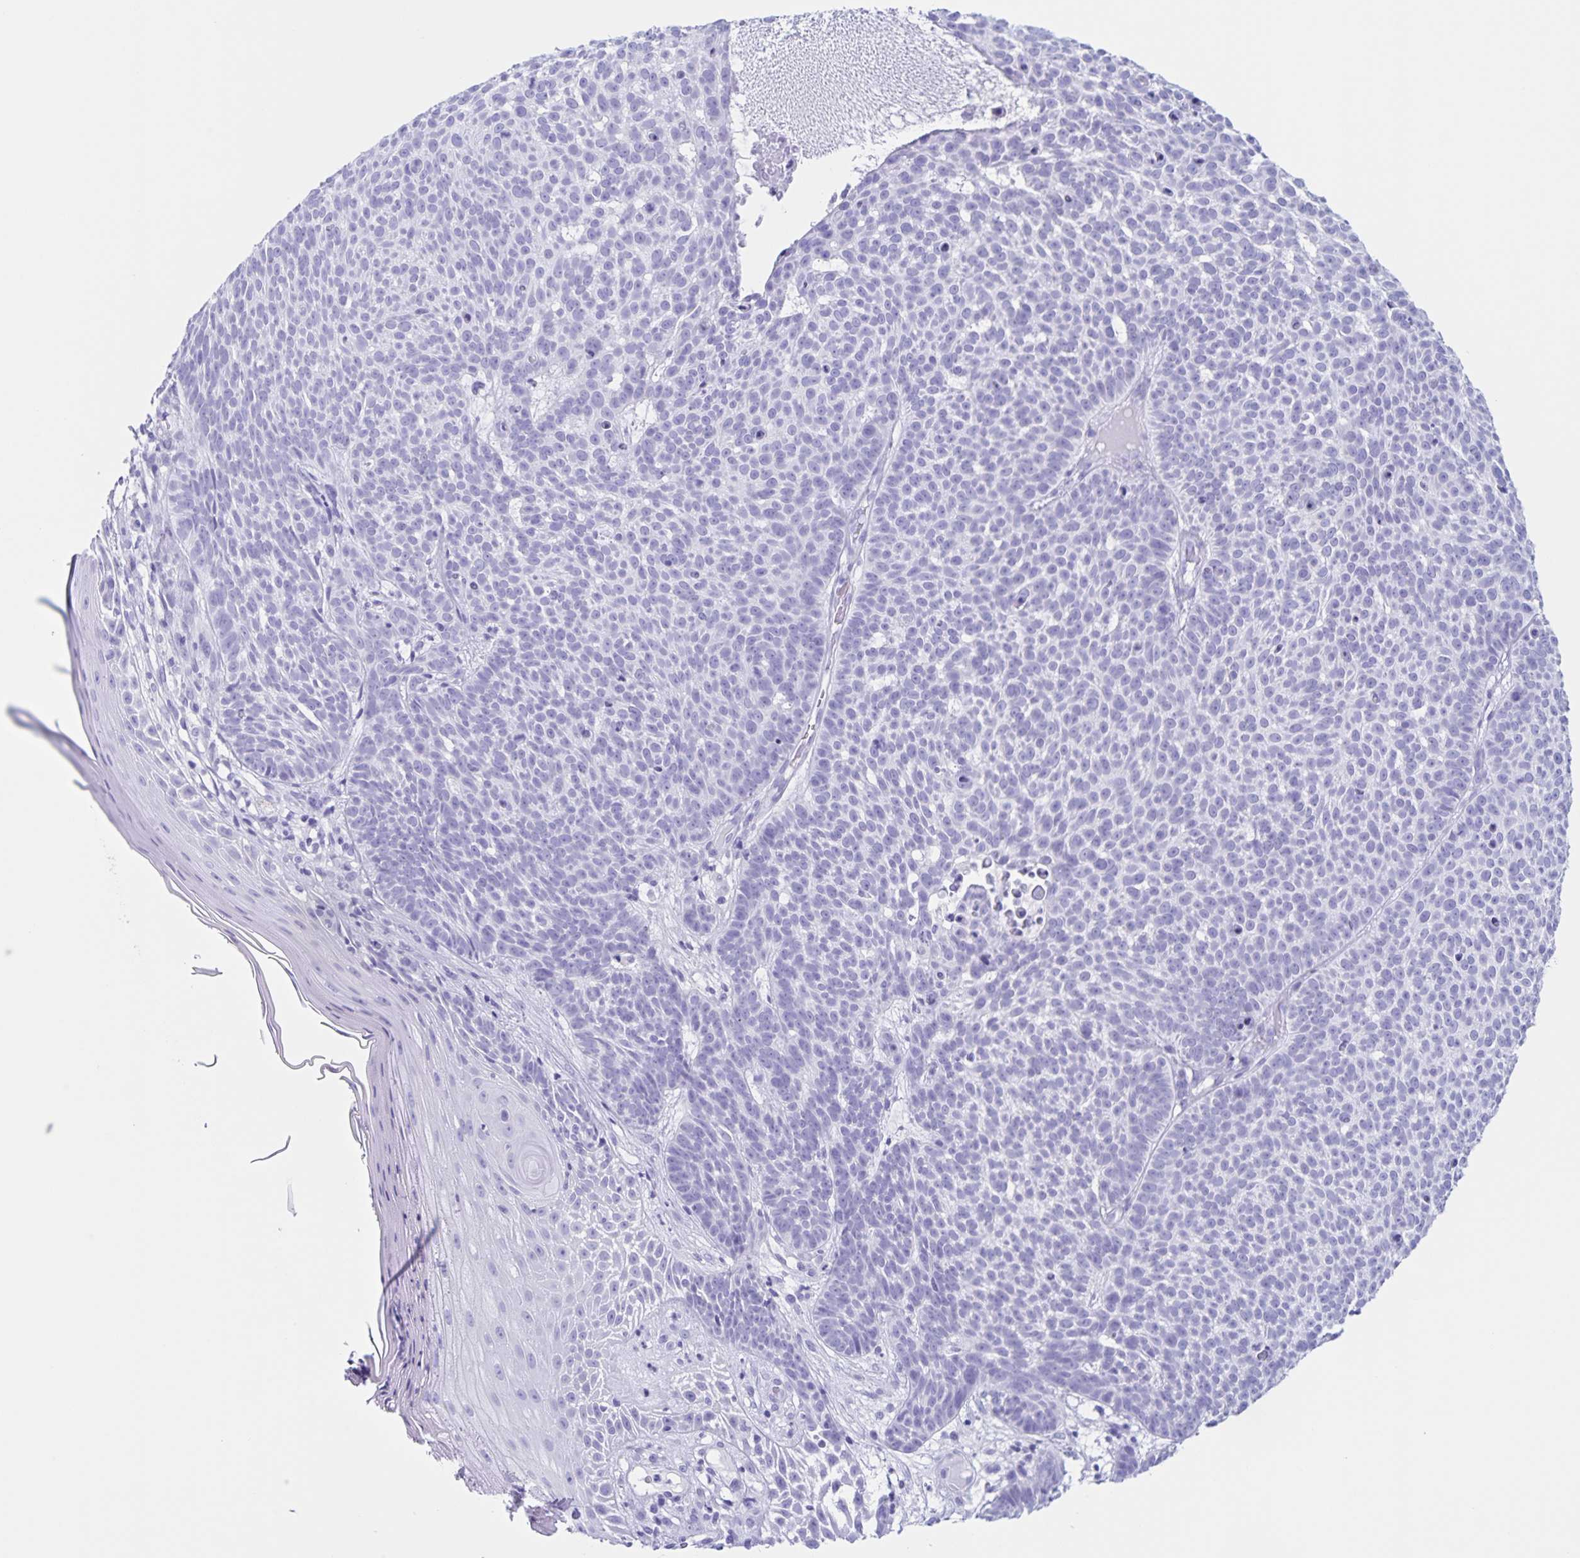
{"staining": {"intensity": "negative", "quantity": "none", "location": "none"}, "tissue": "skin cancer", "cell_type": "Tumor cells", "image_type": "cancer", "snomed": [{"axis": "morphology", "description": "Basal cell carcinoma"}, {"axis": "topography", "description": "Skin"}], "caption": "Immunohistochemistry (IHC) micrograph of human skin cancer (basal cell carcinoma) stained for a protein (brown), which reveals no expression in tumor cells. Brightfield microscopy of IHC stained with DAB (3,3'-diaminobenzidine) (brown) and hematoxylin (blue), captured at high magnification.", "gene": "C12orf56", "patient": {"sex": "male", "age": 90}}